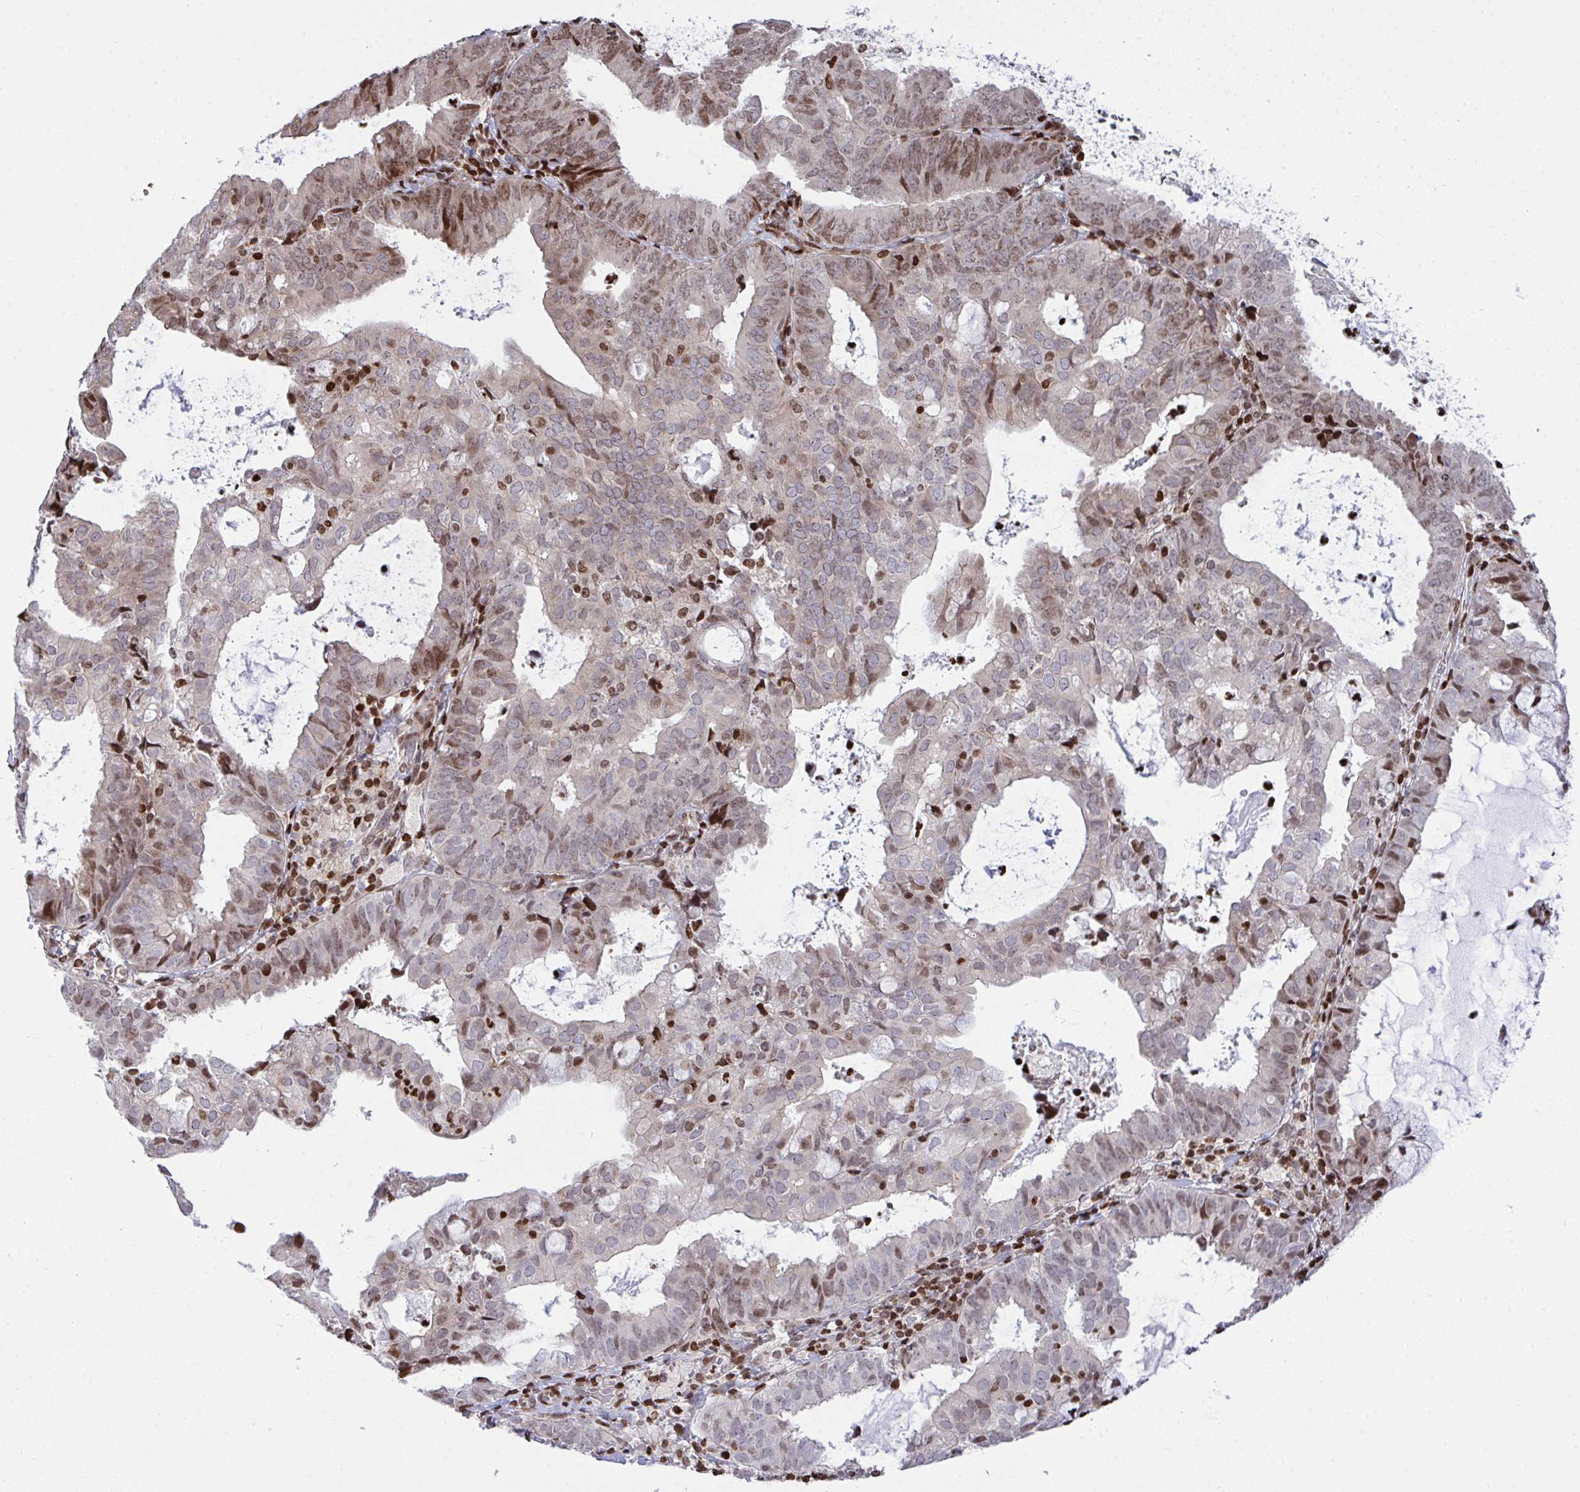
{"staining": {"intensity": "moderate", "quantity": "<25%", "location": "nuclear"}, "tissue": "endometrial cancer", "cell_type": "Tumor cells", "image_type": "cancer", "snomed": [{"axis": "morphology", "description": "Adenocarcinoma, NOS"}, {"axis": "topography", "description": "Endometrium"}], "caption": "Brown immunohistochemical staining in endometrial adenocarcinoma displays moderate nuclear expression in approximately <25% of tumor cells.", "gene": "RAPGEF5", "patient": {"sex": "female", "age": 80}}